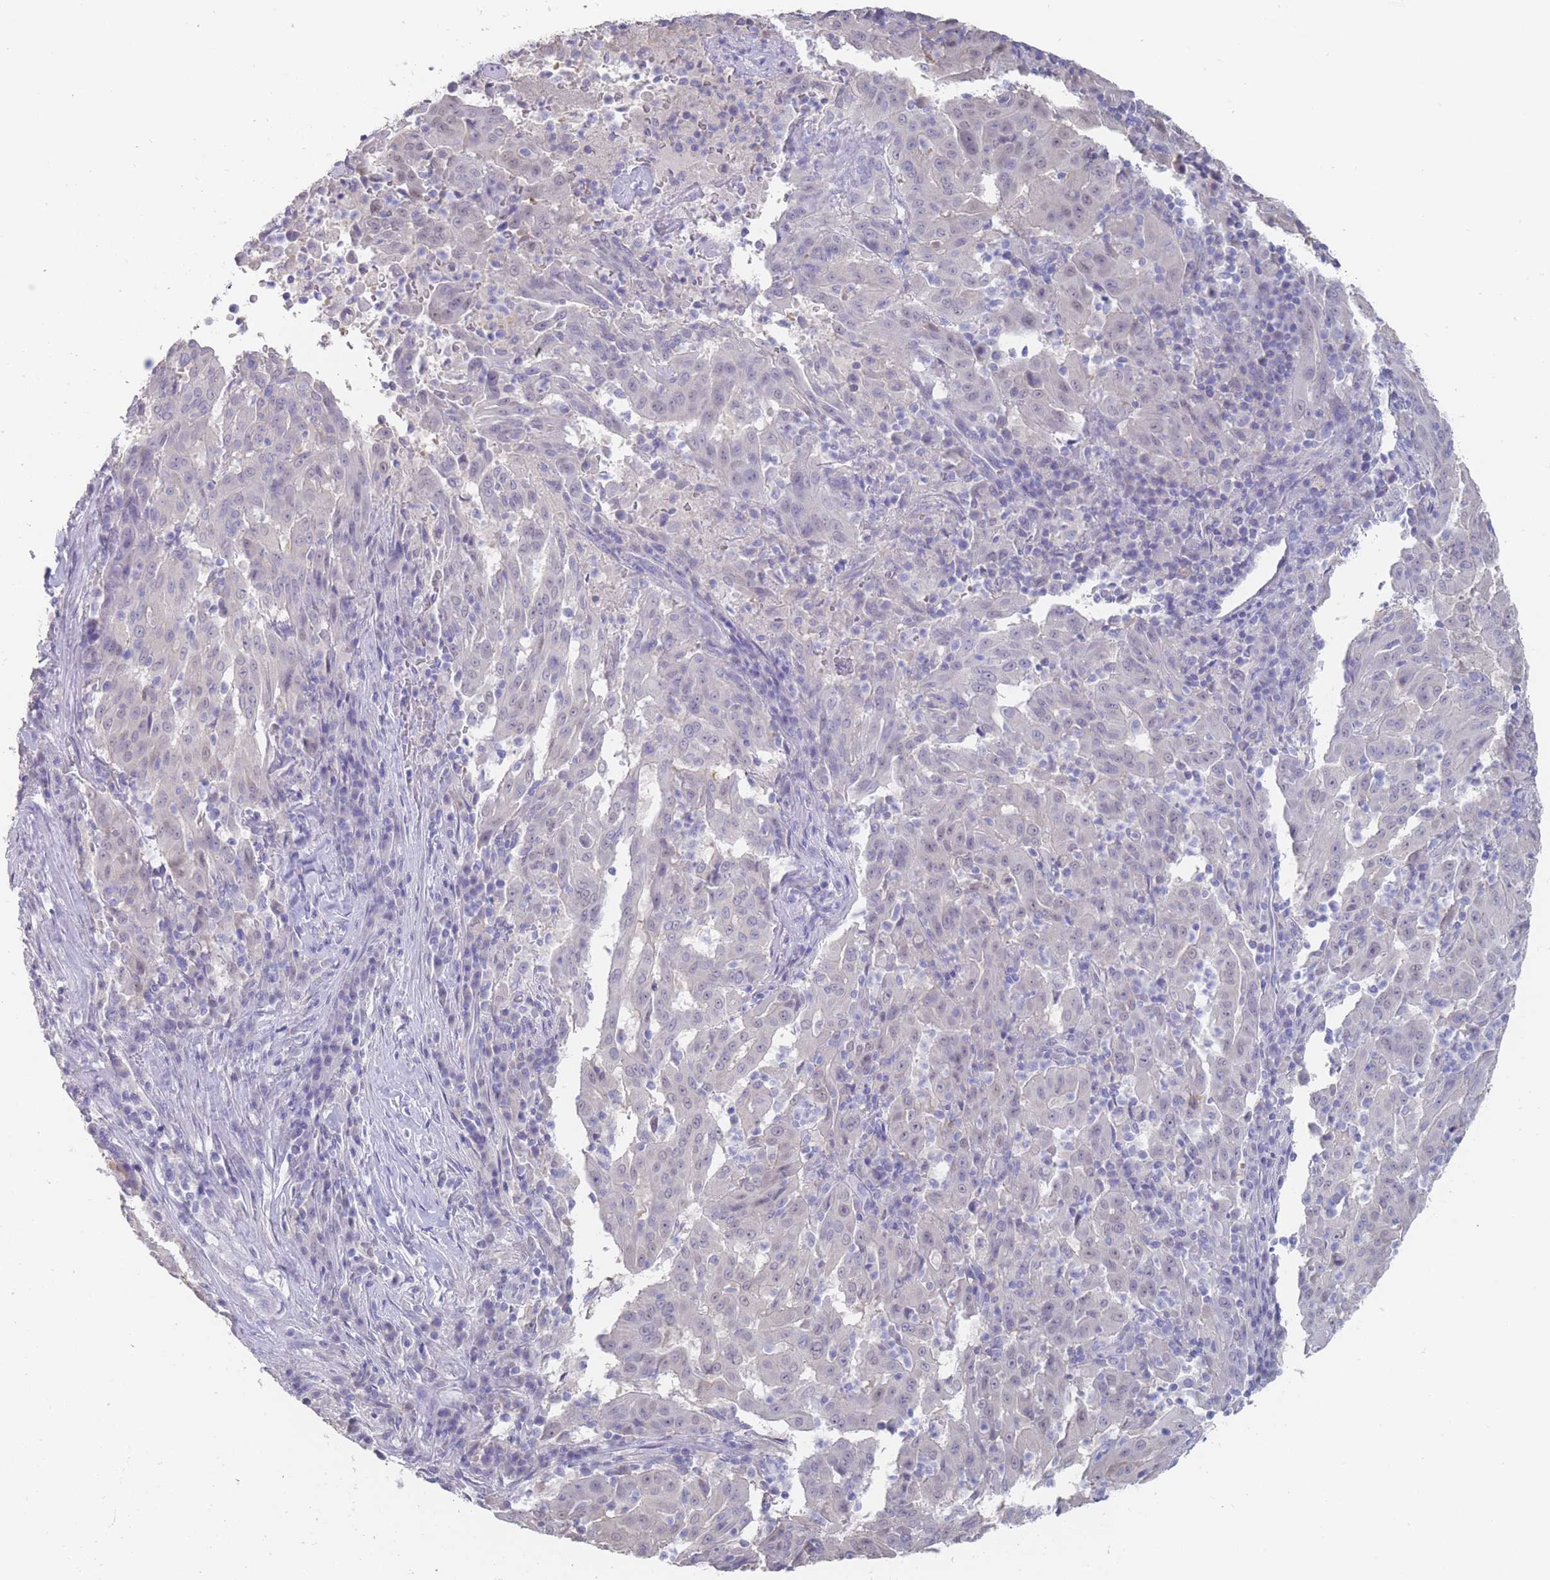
{"staining": {"intensity": "negative", "quantity": "none", "location": "none"}, "tissue": "pancreatic cancer", "cell_type": "Tumor cells", "image_type": "cancer", "snomed": [{"axis": "morphology", "description": "Adenocarcinoma, NOS"}, {"axis": "topography", "description": "Pancreas"}], "caption": "Tumor cells are negative for brown protein staining in pancreatic cancer.", "gene": "CYP51A1", "patient": {"sex": "male", "age": 63}}